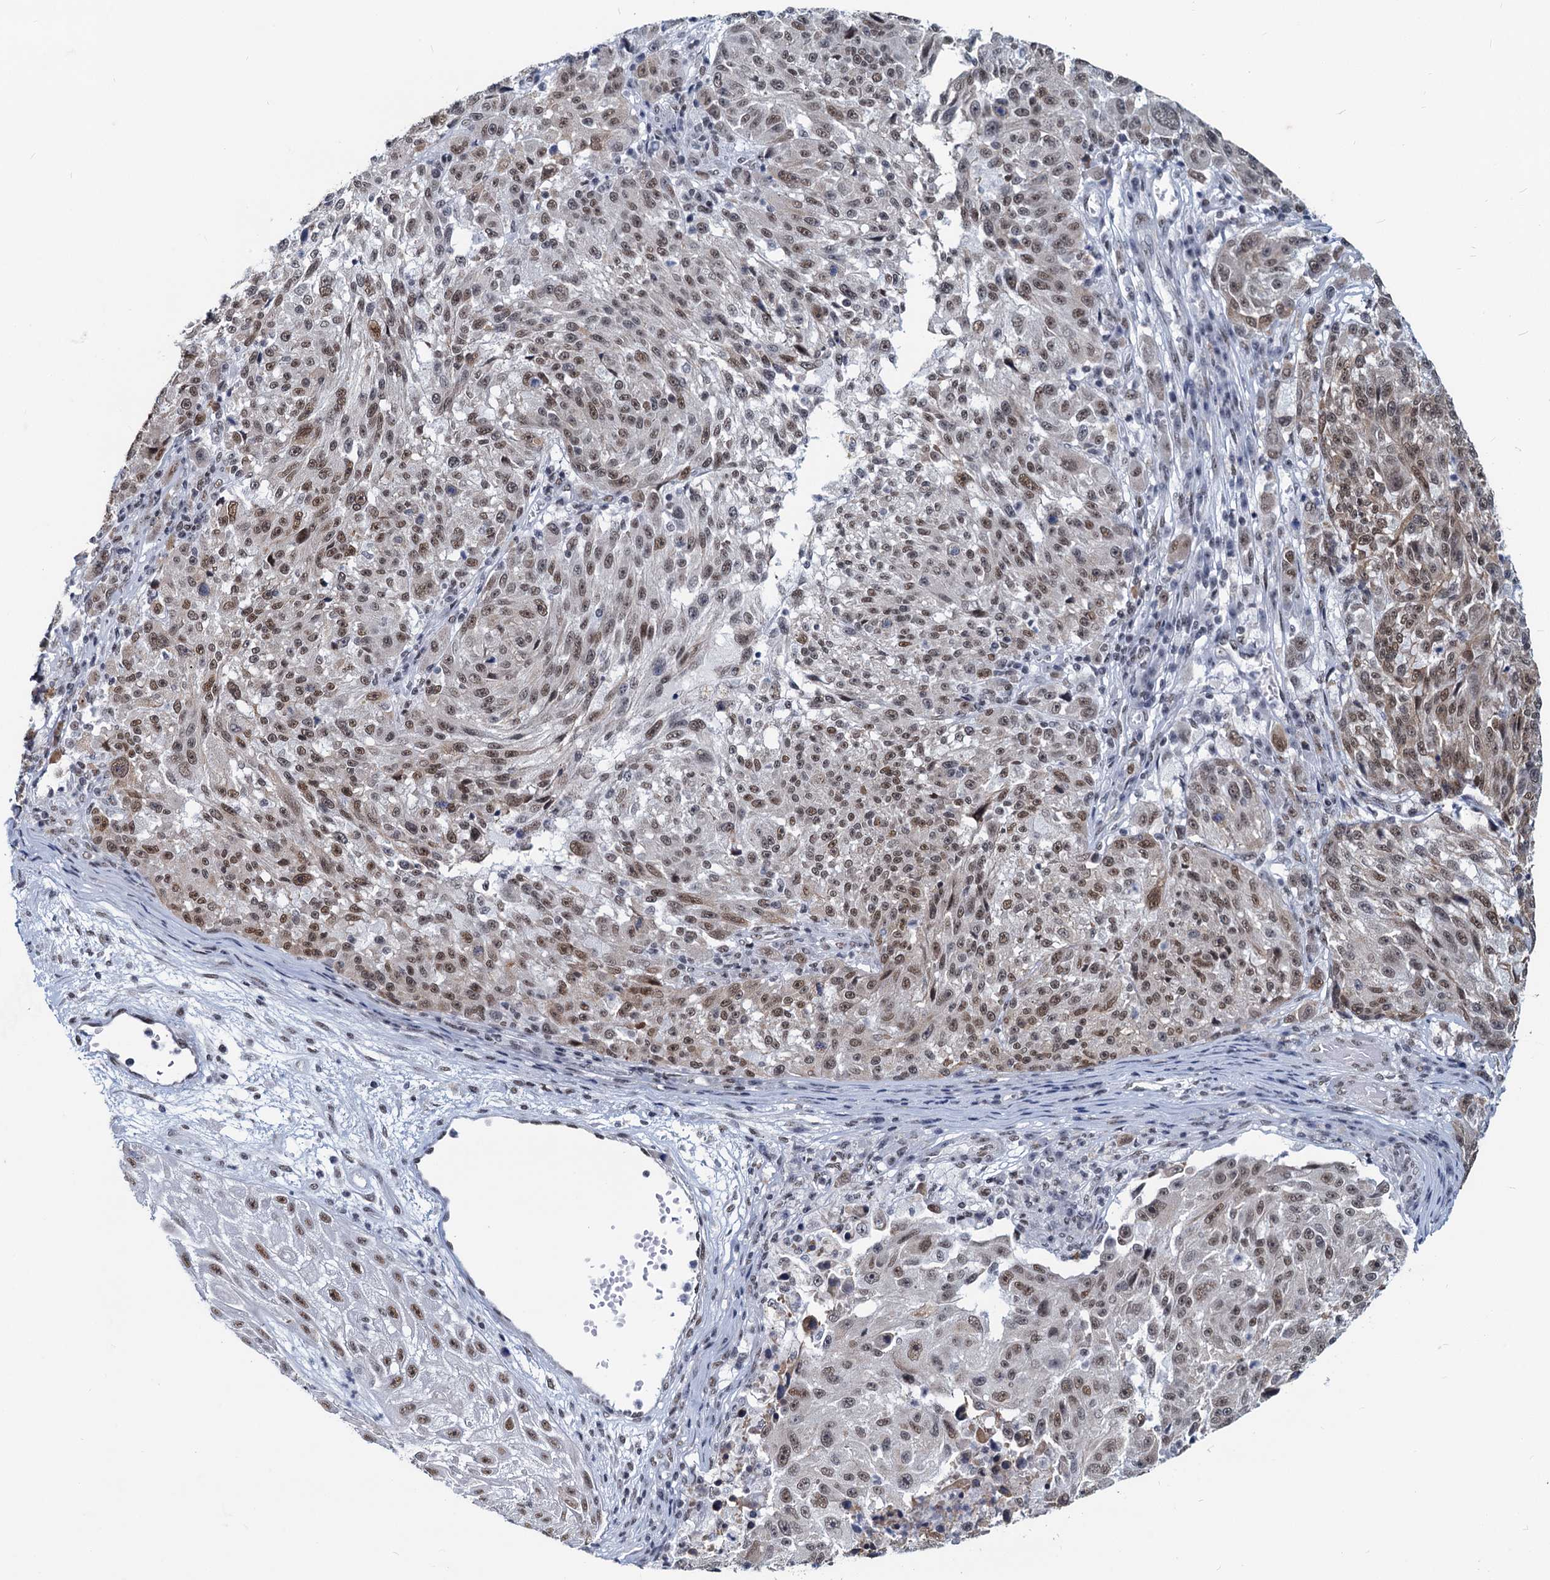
{"staining": {"intensity": "moderate", "quantity": ">75%", "location": "nuclear"}, "tissue": "melanoma", "cell_type": "Tumor cells", "image_type": "cancer", "snomed": [{"axis": "morphology", "description": "Malignant melanoma, NOS"}, {"axis": "topography", "description": "Skin"}], "caption": "Protein expression analysis of malignant melanoma demonstrates moderate nuclear positivity in about >75% of tumor cells.", "gene": "METTL14", "patient": {"sex": "male", "age": 53}}